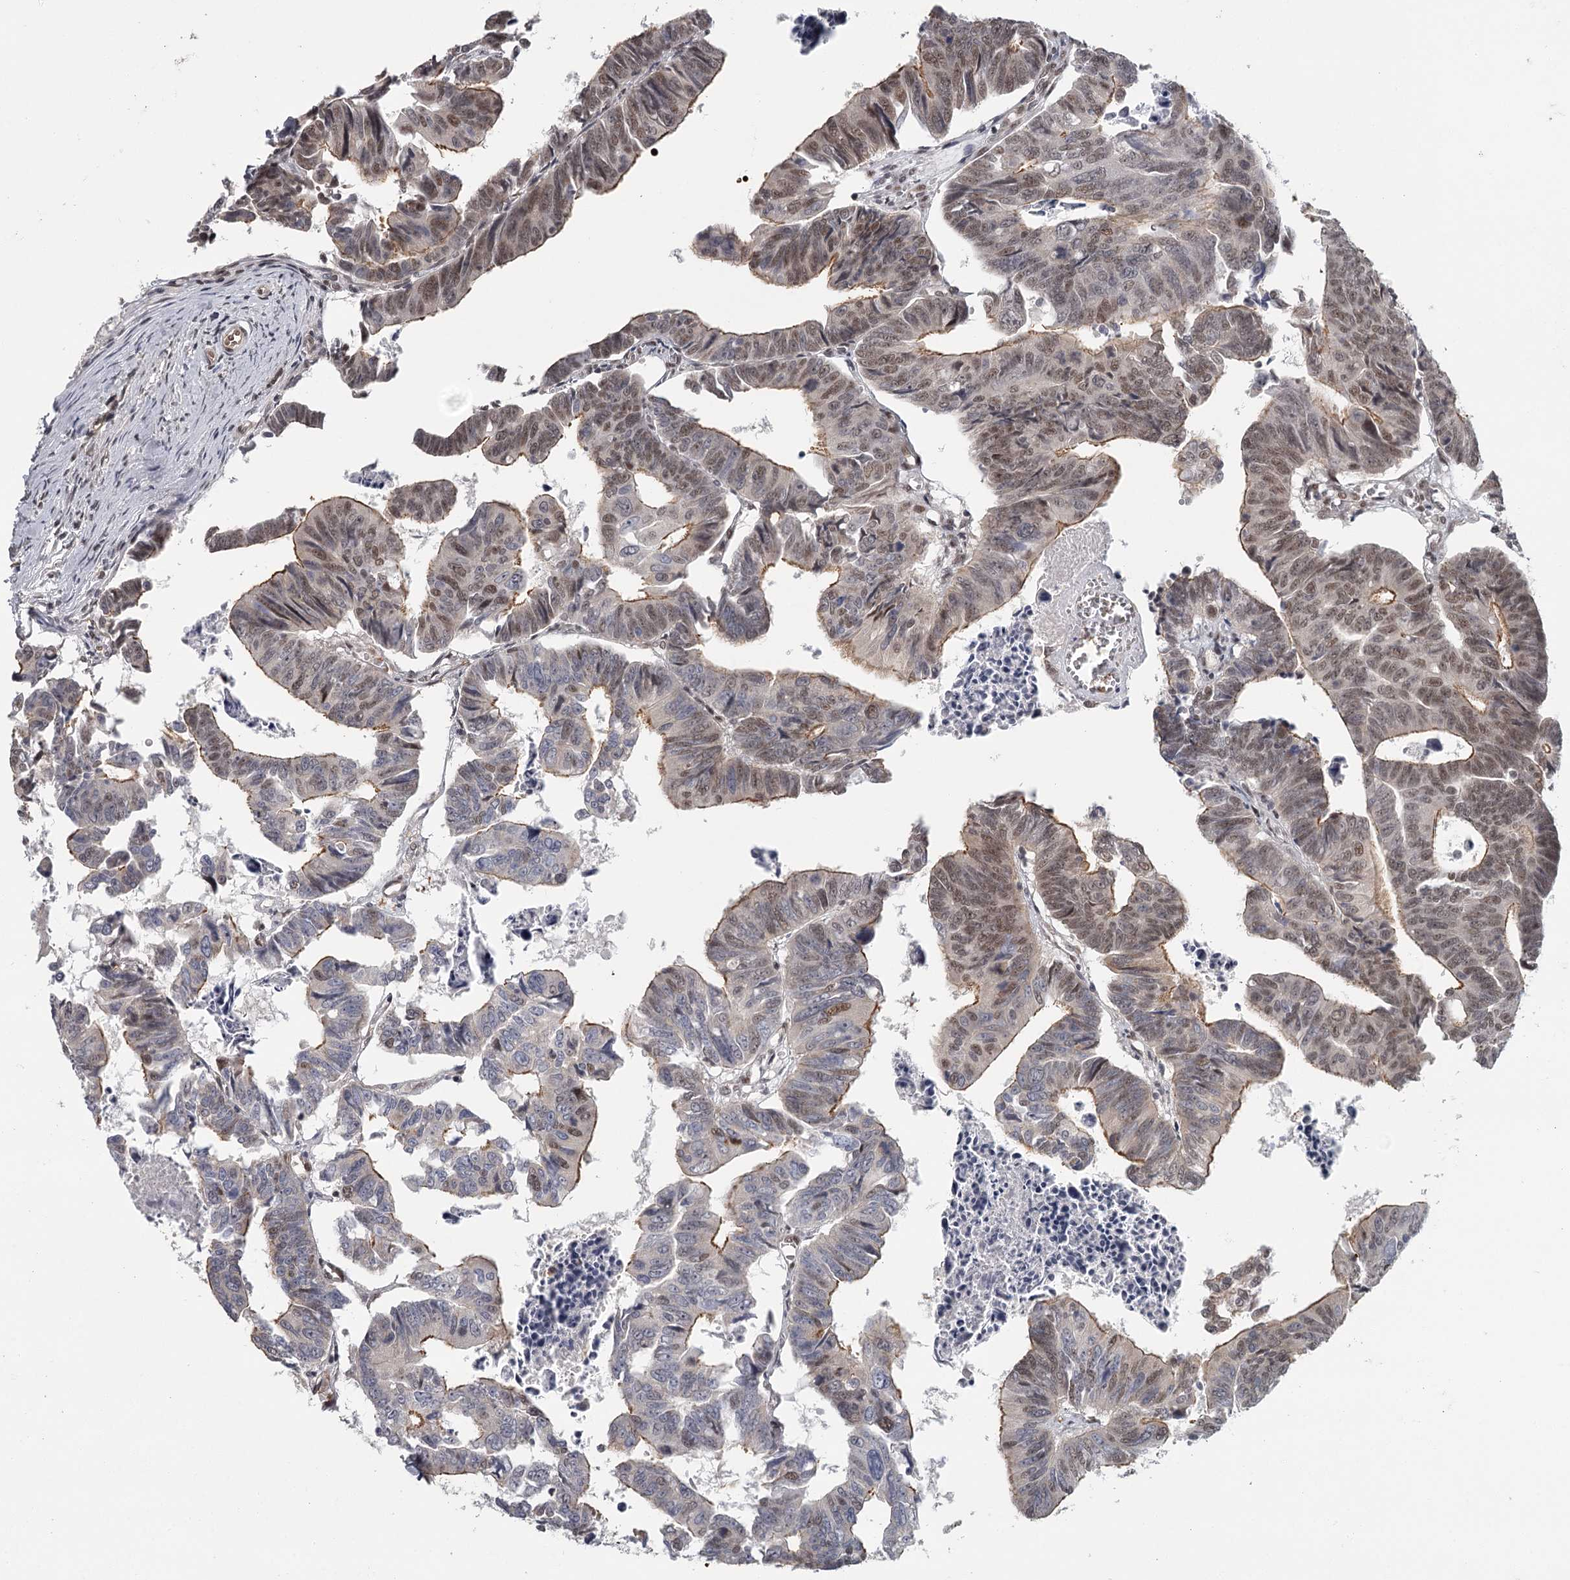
{"staining": {"intensity": "moderate", "quantity": "25%-75%", "location": "cytoplasmic/membranous,nuclear"}, "tissue": "colorectal cancer", "cell_type": "Tumor cells", "image_type": "cancer", "snomed": [{"axis": "morphology", "description": "Adenocarcinoma, NOS"}, {"axis": "topography", "description": "Rectum"}], "caption": "Immunohistochemistry (IHC) of colorectal cancer shows medium levels of moderate cytoplasmic/membranous and nuclear positivity in approximately 25%-75% of tumor cells.", "gene": "FAM13C", "patient": {"sex": "female", "age": 65}}